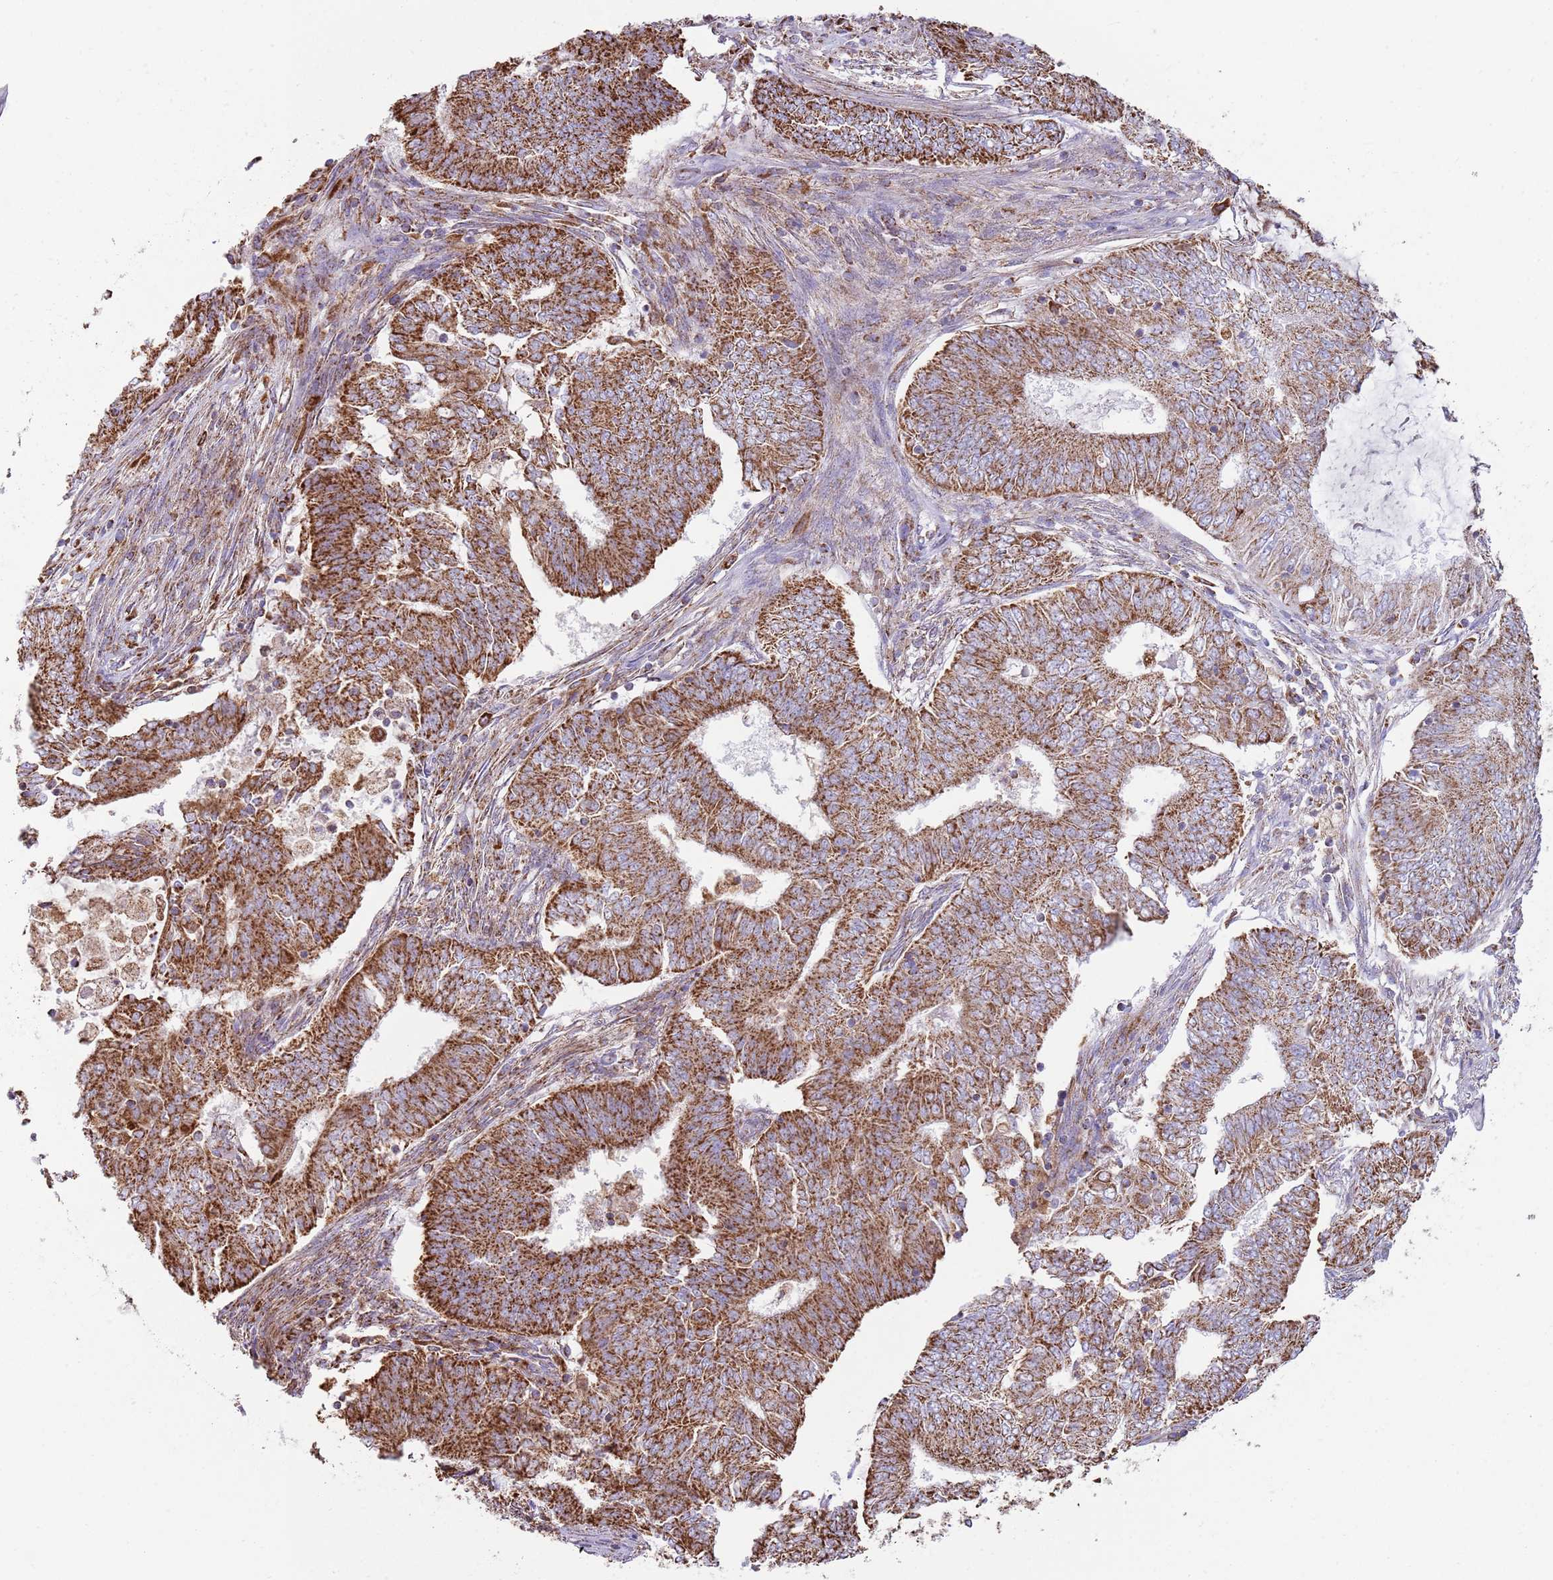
{"staining": {"intensity": "strong", "quantity": ">75%", "location": "cytoplasmic/membranous"}, "tissue": "endometrial cancer", "cell_type": "Tumor cells", "image_type": "cancer", "snomed": [{"axis": "morphology", "description": "Adenocarcinoma, NOS"}, {"axis": "topography", "description": "Endometrium"}], "caption": "A histopathology image showing strong cytoplasmic/membranous staining in approximately >75% of tumor cells in endometrial cancer, as visualized by brown immunohistochemical staining.", "gene": "TTLL1", "patient": {"sex": "female", "age": 62}}